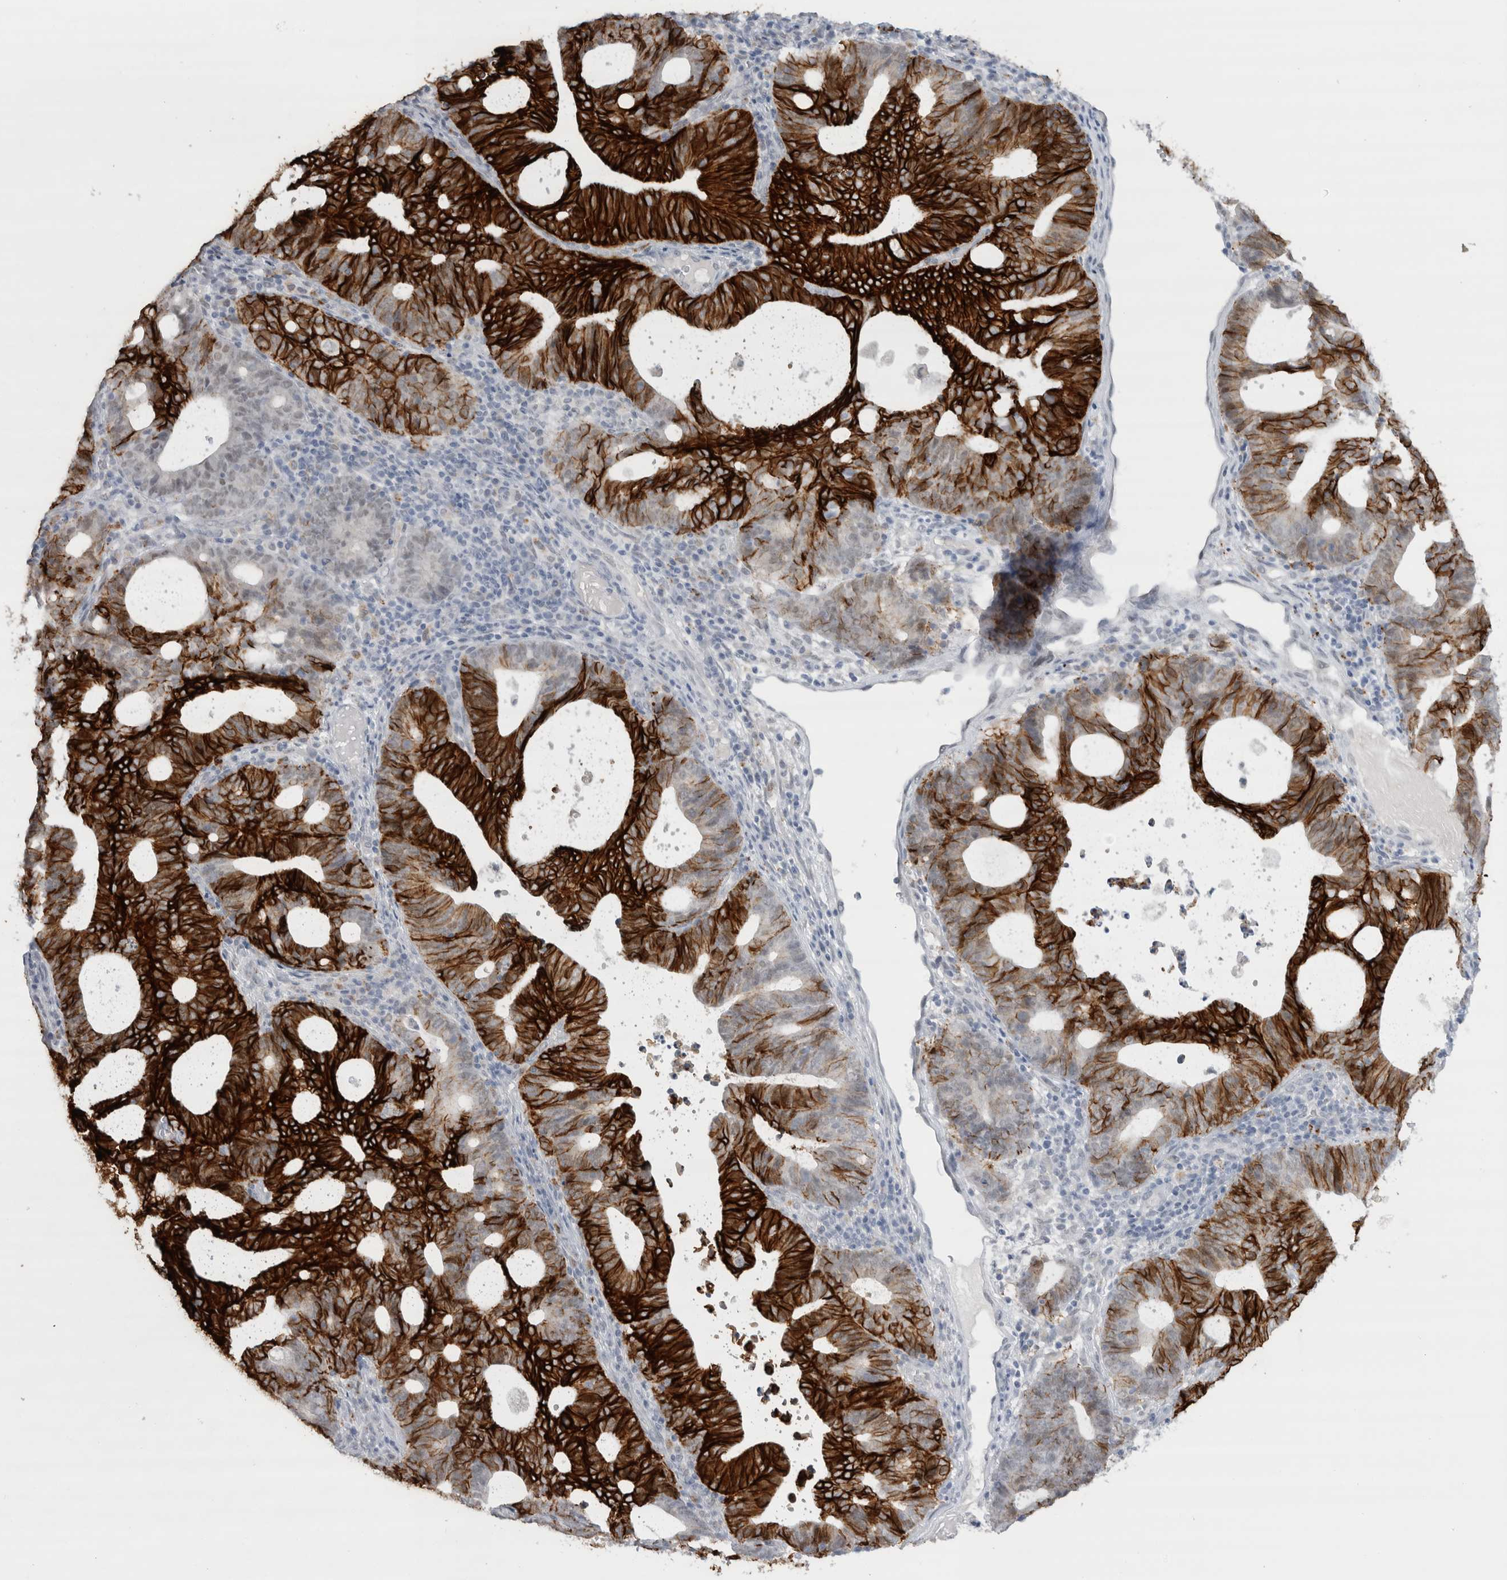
{"staining": {"intensity": "strong", "quantity": ">75%", "location": "cytoplasmic/membranous"}, "tissue": "endometrial cancer", "cell_type": "Tumor cells", "image_type": "cancer", "snomed": [{"axis": "morphology", "description": "Adenocarcinoma, NOS"}, {"axis": "topography", "description": "Uterus"}], "caption": "Endometrial adenocarcinoma stained with a protein marker shows strong staining in tumor cells.", "gene": "CDH17", "patient": {"sex": "female", "age": 83}}